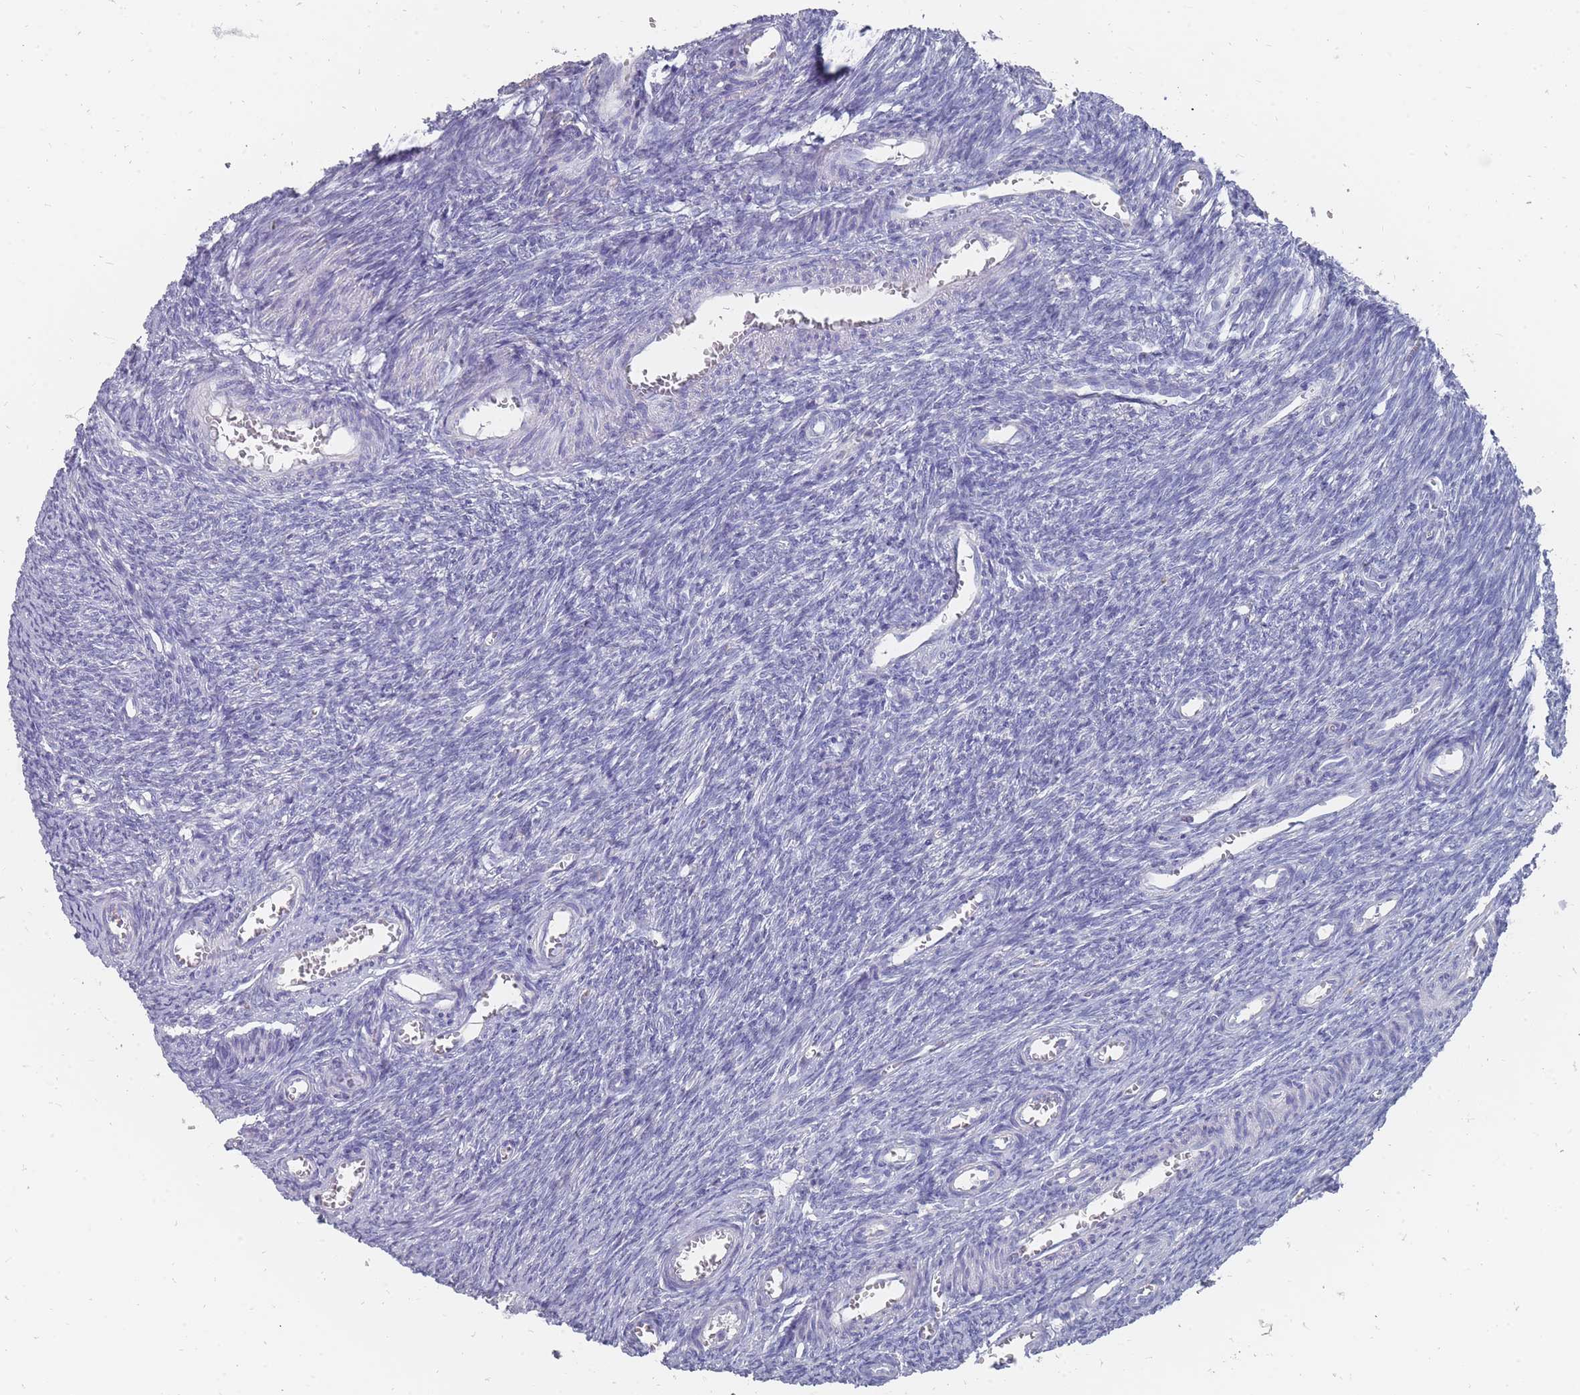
{"staining": {"intensity": "negative", "quantity": "none", "location": "none"}, "tissue": "ovary", "cell_type": "Ovarian stroma cells", "image_type": "normal", "snomed": [{"axis": "morphology", "description": "Normal tissue, NOS"}, {"axis": "topography", "description": "Ovary"}], "caption": "Immunohistochemistry histopathology image of benign ovary: ovary stained with DAB (3,3'-diaminobenzidine) exhibits no significant protein positivity in ovarian stroma cells. Nuclei are stained in blue.", "gene": "OTULINL", "patient": {"sex": "female", "age": 44}}